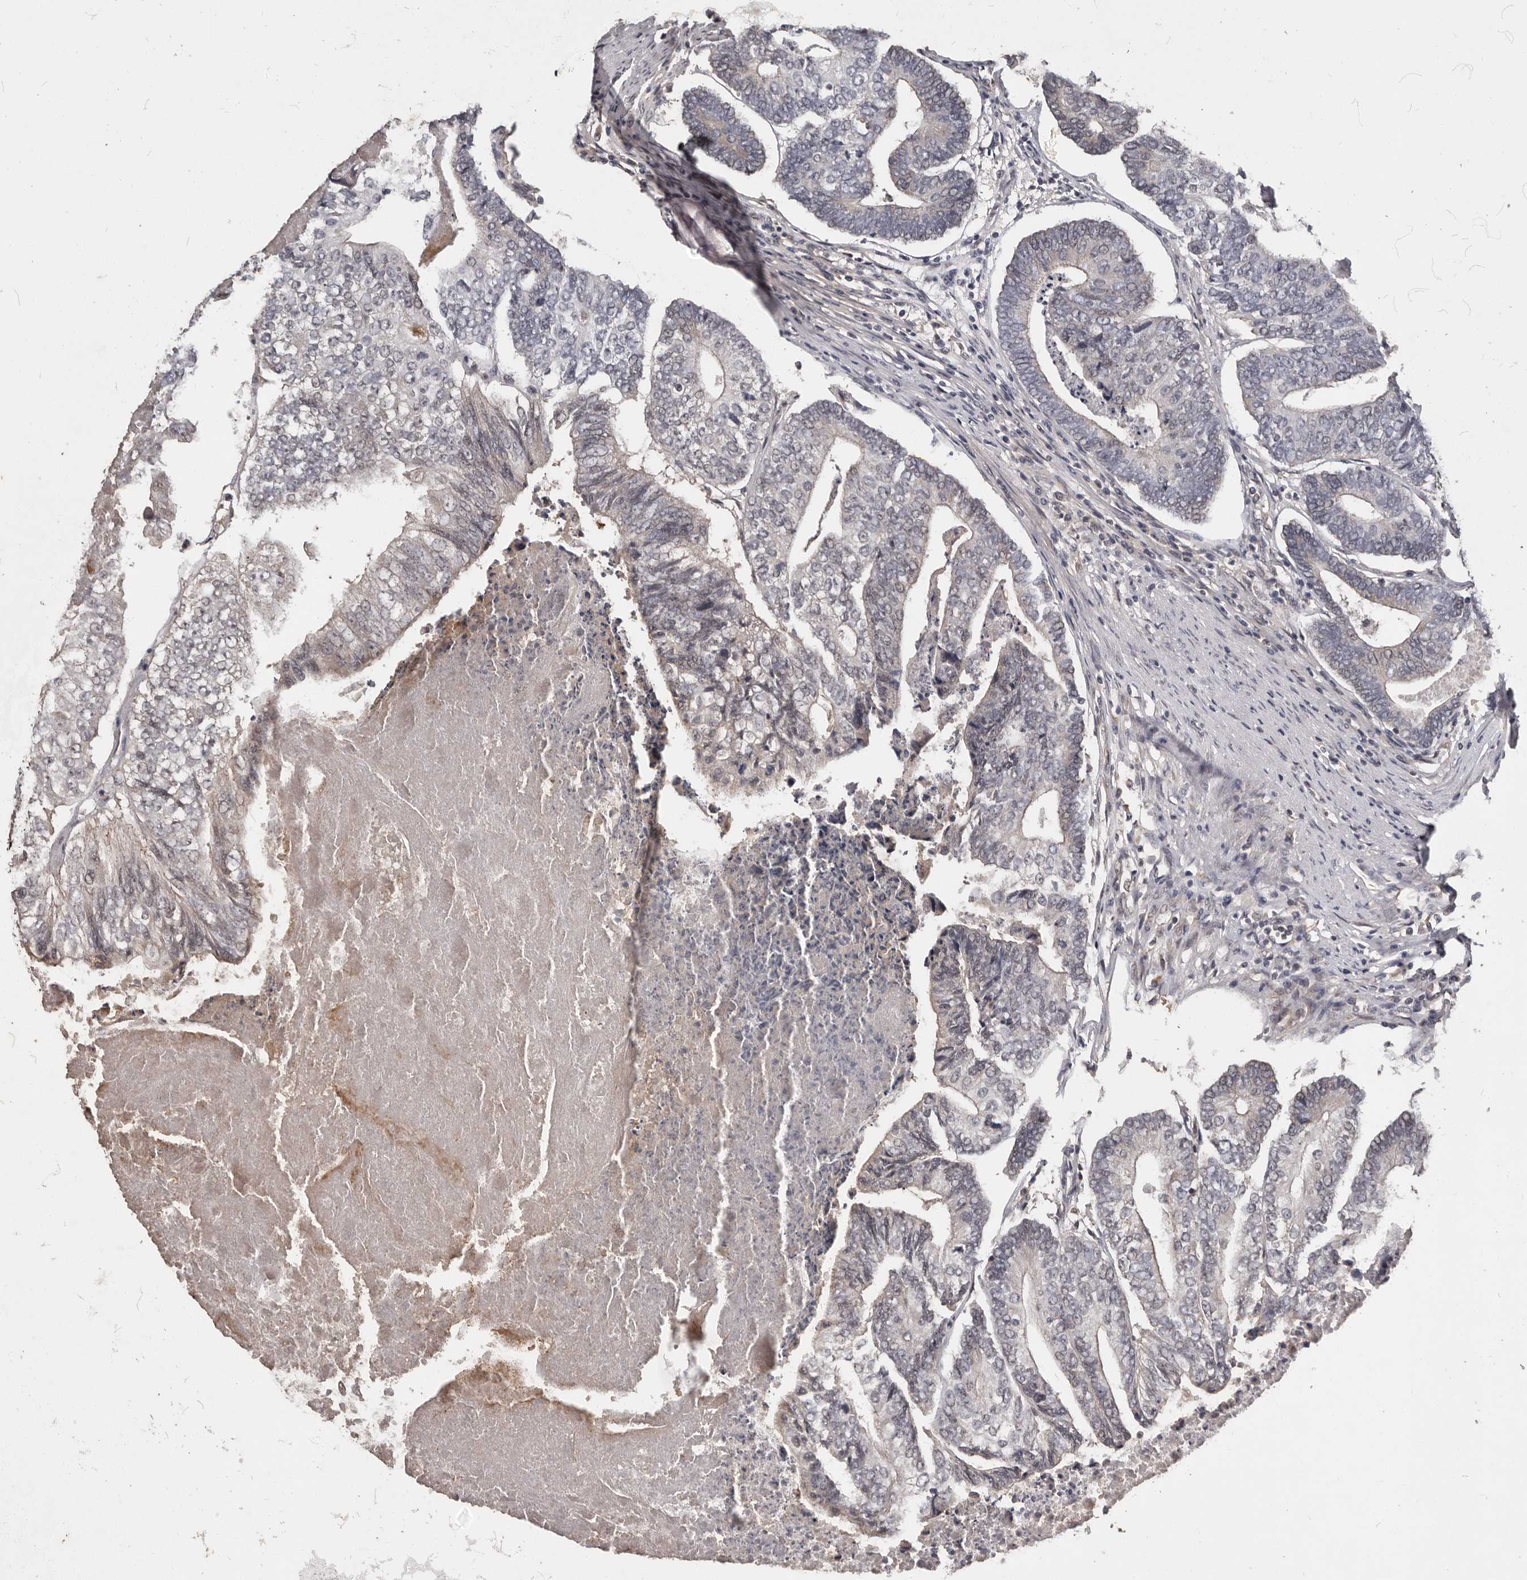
{"staining": {"intensity": "weak", "quantity": "<25%", "location": "cytoplasmic/membranous"}, "tissue": "colorectal cancer", "cell_type": "Tumor cells", "image_type": "cancer", "snomed": [{"axis": "morphology", "description": "Adenocarcinoma, NOS"}, {"axis": "topography", "description": "Colon"}], "caption": "Tumor cells are negative for protein expression in human adenocarcinoma (colorectal). (Stains: DAB (3,3'-diaminobenzidine) IHC with hematoxylin counter stain, Microscopy: brightfield microscopy at high magnification).", "gene": "ZFP14", "patient": {"sex": "female", "age": 67}}